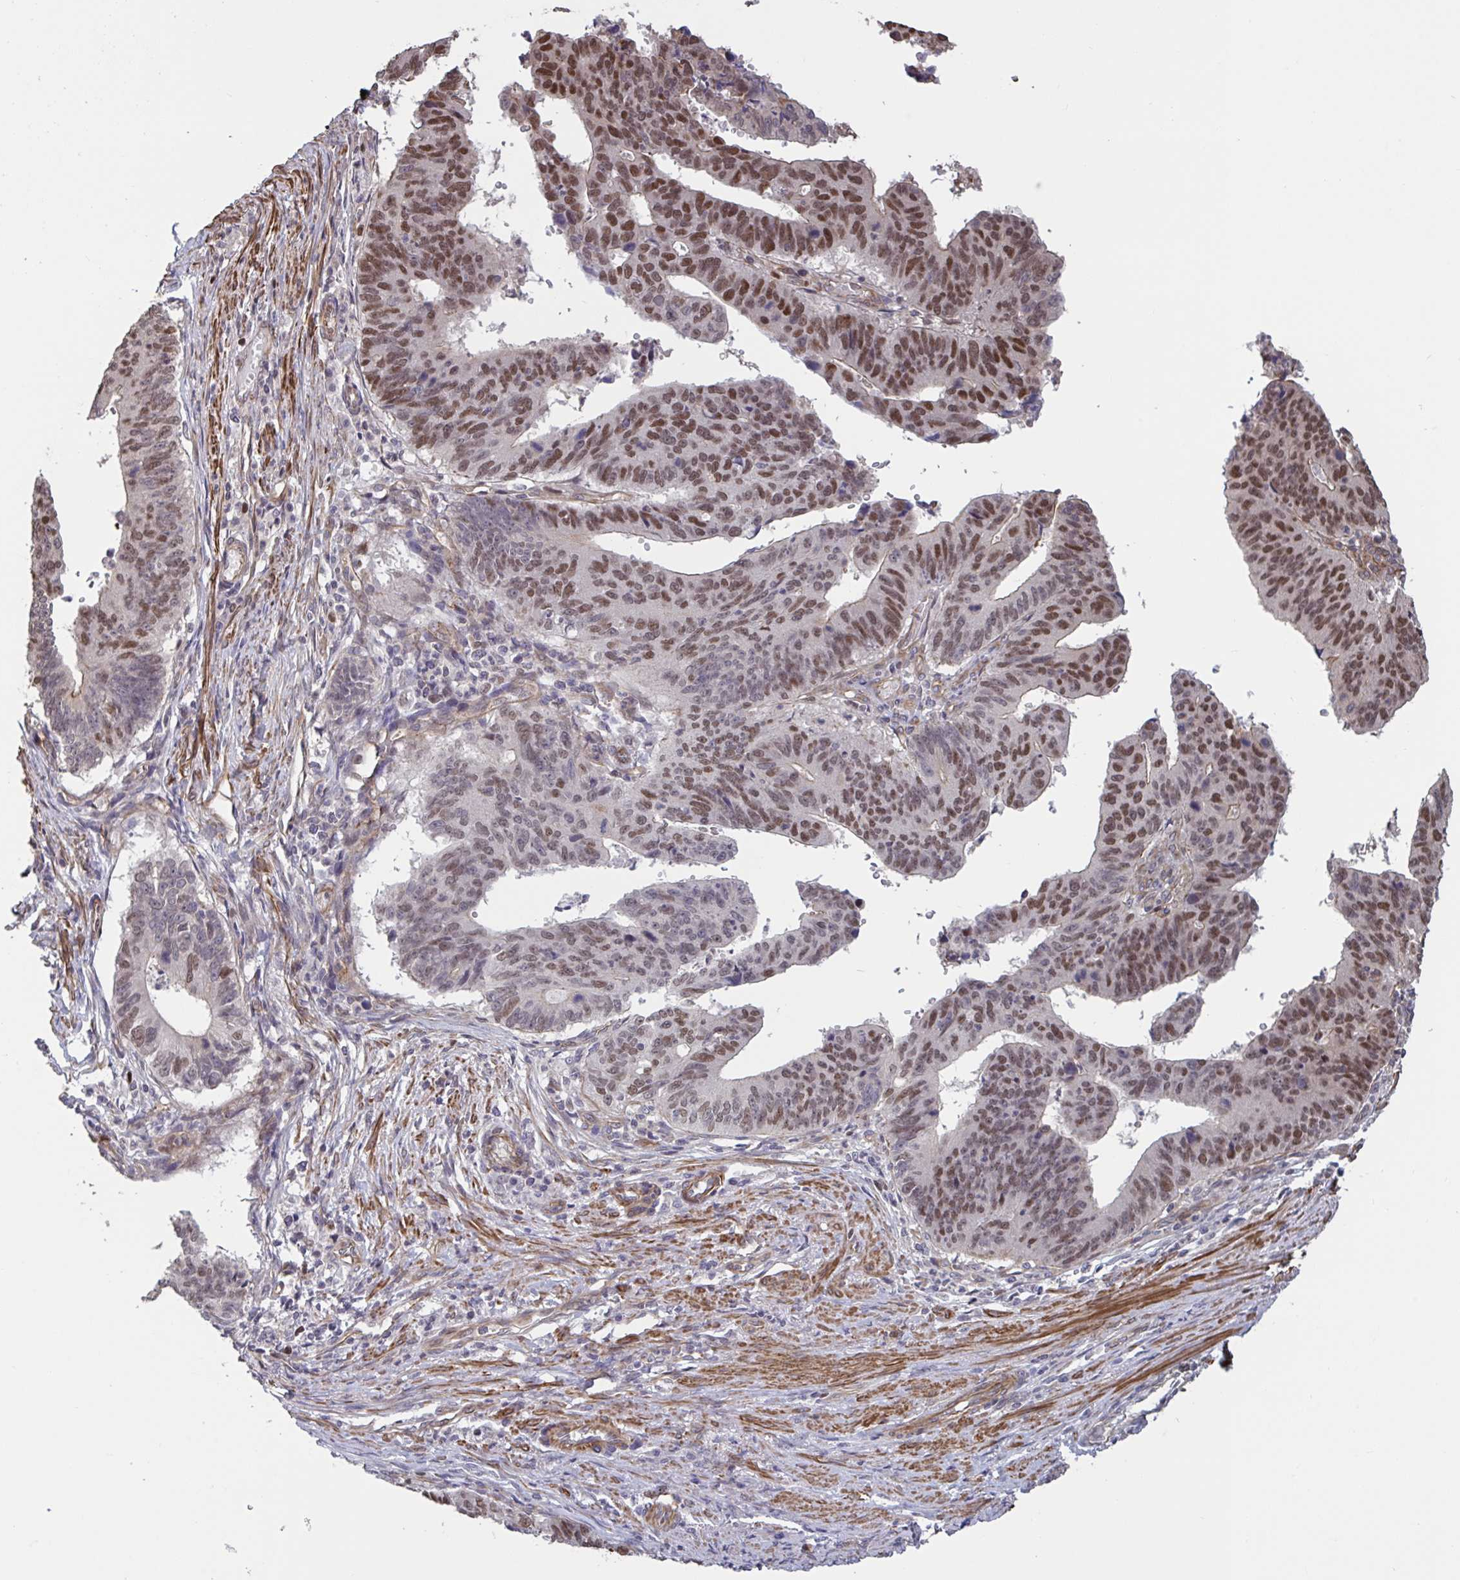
{"staining": {"intensity": "moderate", "quantity": "25%-75%", "location": "nuclear"}, "tissue": "stomach cancer", "cell_type": "Tumor cells", "image_type": "cancer", "snomed": [{"axis": "morphology", "description": "Adenocarcinoma, NOS"}, {"axis": "topography", "description": "Stomach"}], "caption": "Adenocarcinoma (stomach) stained with immunohistochemistry exhibits moderate nuclear positivity in approximately 25%-75% of tumor cells.", "gene": "IPO5", "patient": {"sex": "male", "age": 59}}